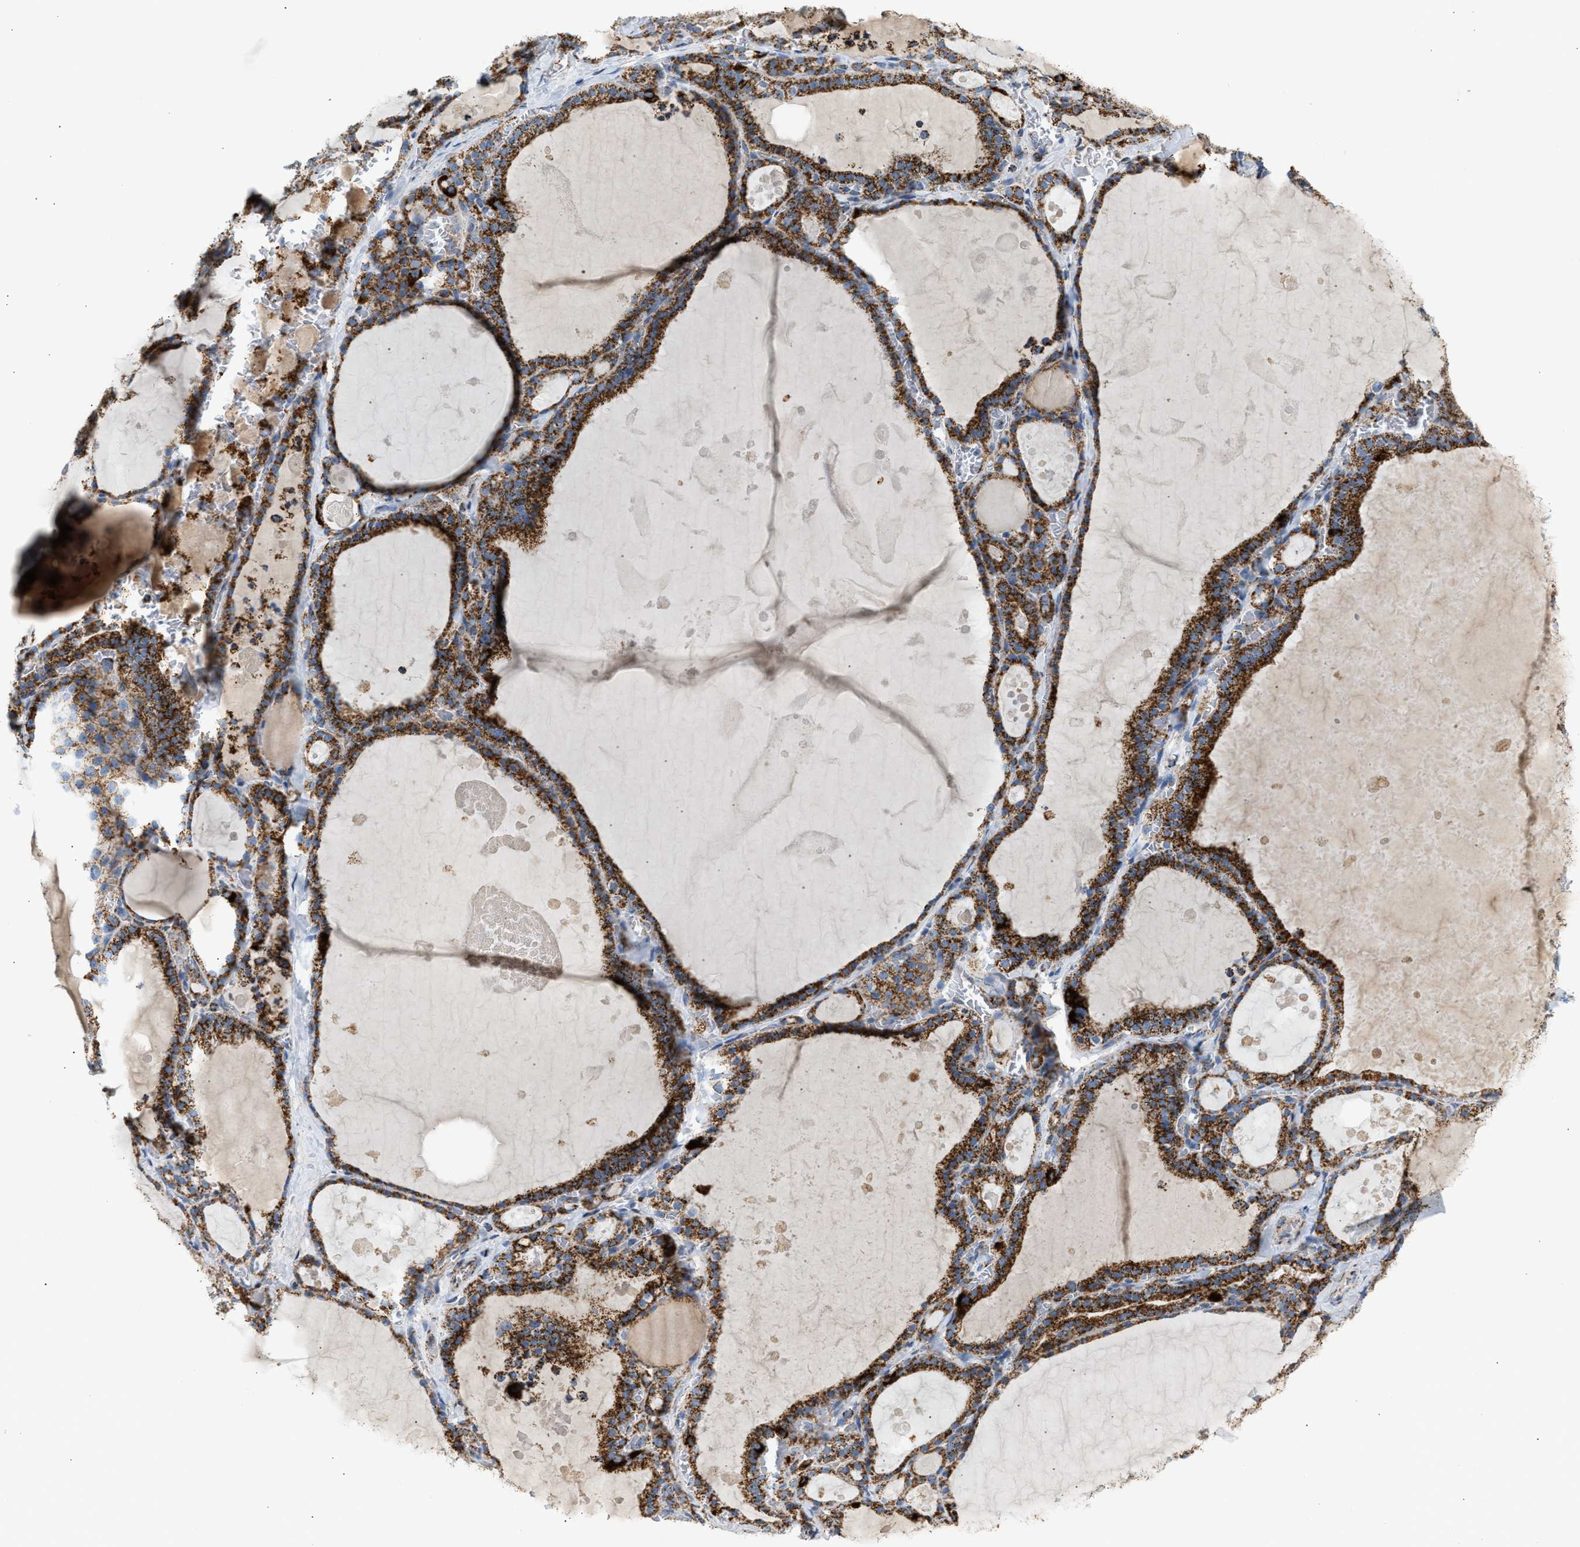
{"staining": {"intensity": "strong", "quantity": ">75%", "location": "cytoplasmic/membranous"}, "tissue": "thyroid gland", "cell_type": "Glandular cells", "image_type": "normal", "snomed": [{"axis": "morphology", "description": "Normal tissue, NOS"}, {"axis": "topography", "description": "Thyroid gland"}], "caption": "Human thyroid gland stained with a brown dye displays strong cytoplasmic/membranous positive positivity in about >75% of glandular cells.", "gene": "OGDH", "patient": {"sex": "male", "age": 56}}